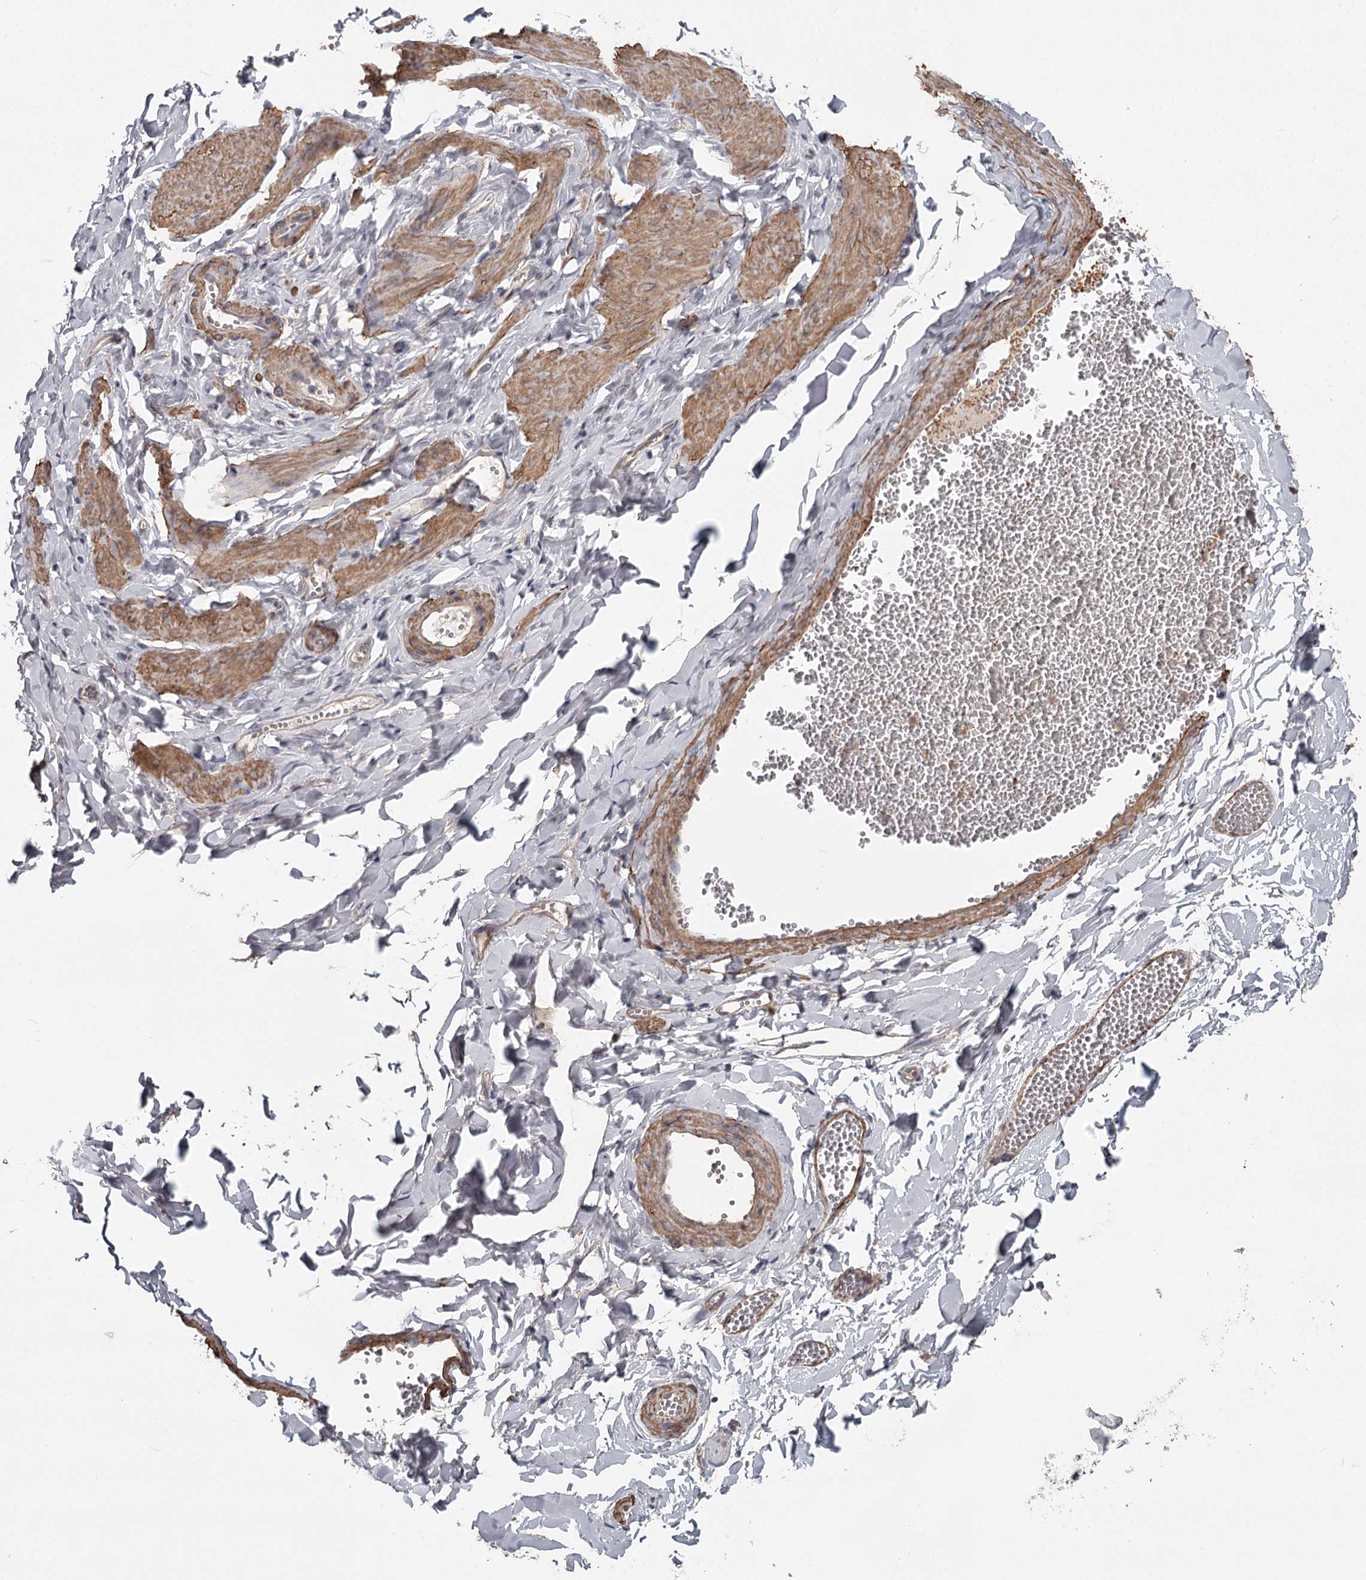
{"staining": {"intensity": "negative", "quantity": "none", "location": "none"}, "tissue": "adipose tissue", "cell_type": "Adipocytes", "image_type": "normal", "snomed": [{"axis": "morphology", "description": "Normal tissue, NOS"}, {"axis": "topography", "description": "Gallbladder"}, {"axis": "topography", "description": "Peripheral nerve tissue"}], "caption": "Photomicrograph shows no significant protein staining in adipocytes of normal adipose tissue. (IHC, brightfield microscopy, high magnification).", "gene": "DHRS9", "patient": {"sex": "male", "age": 38}}